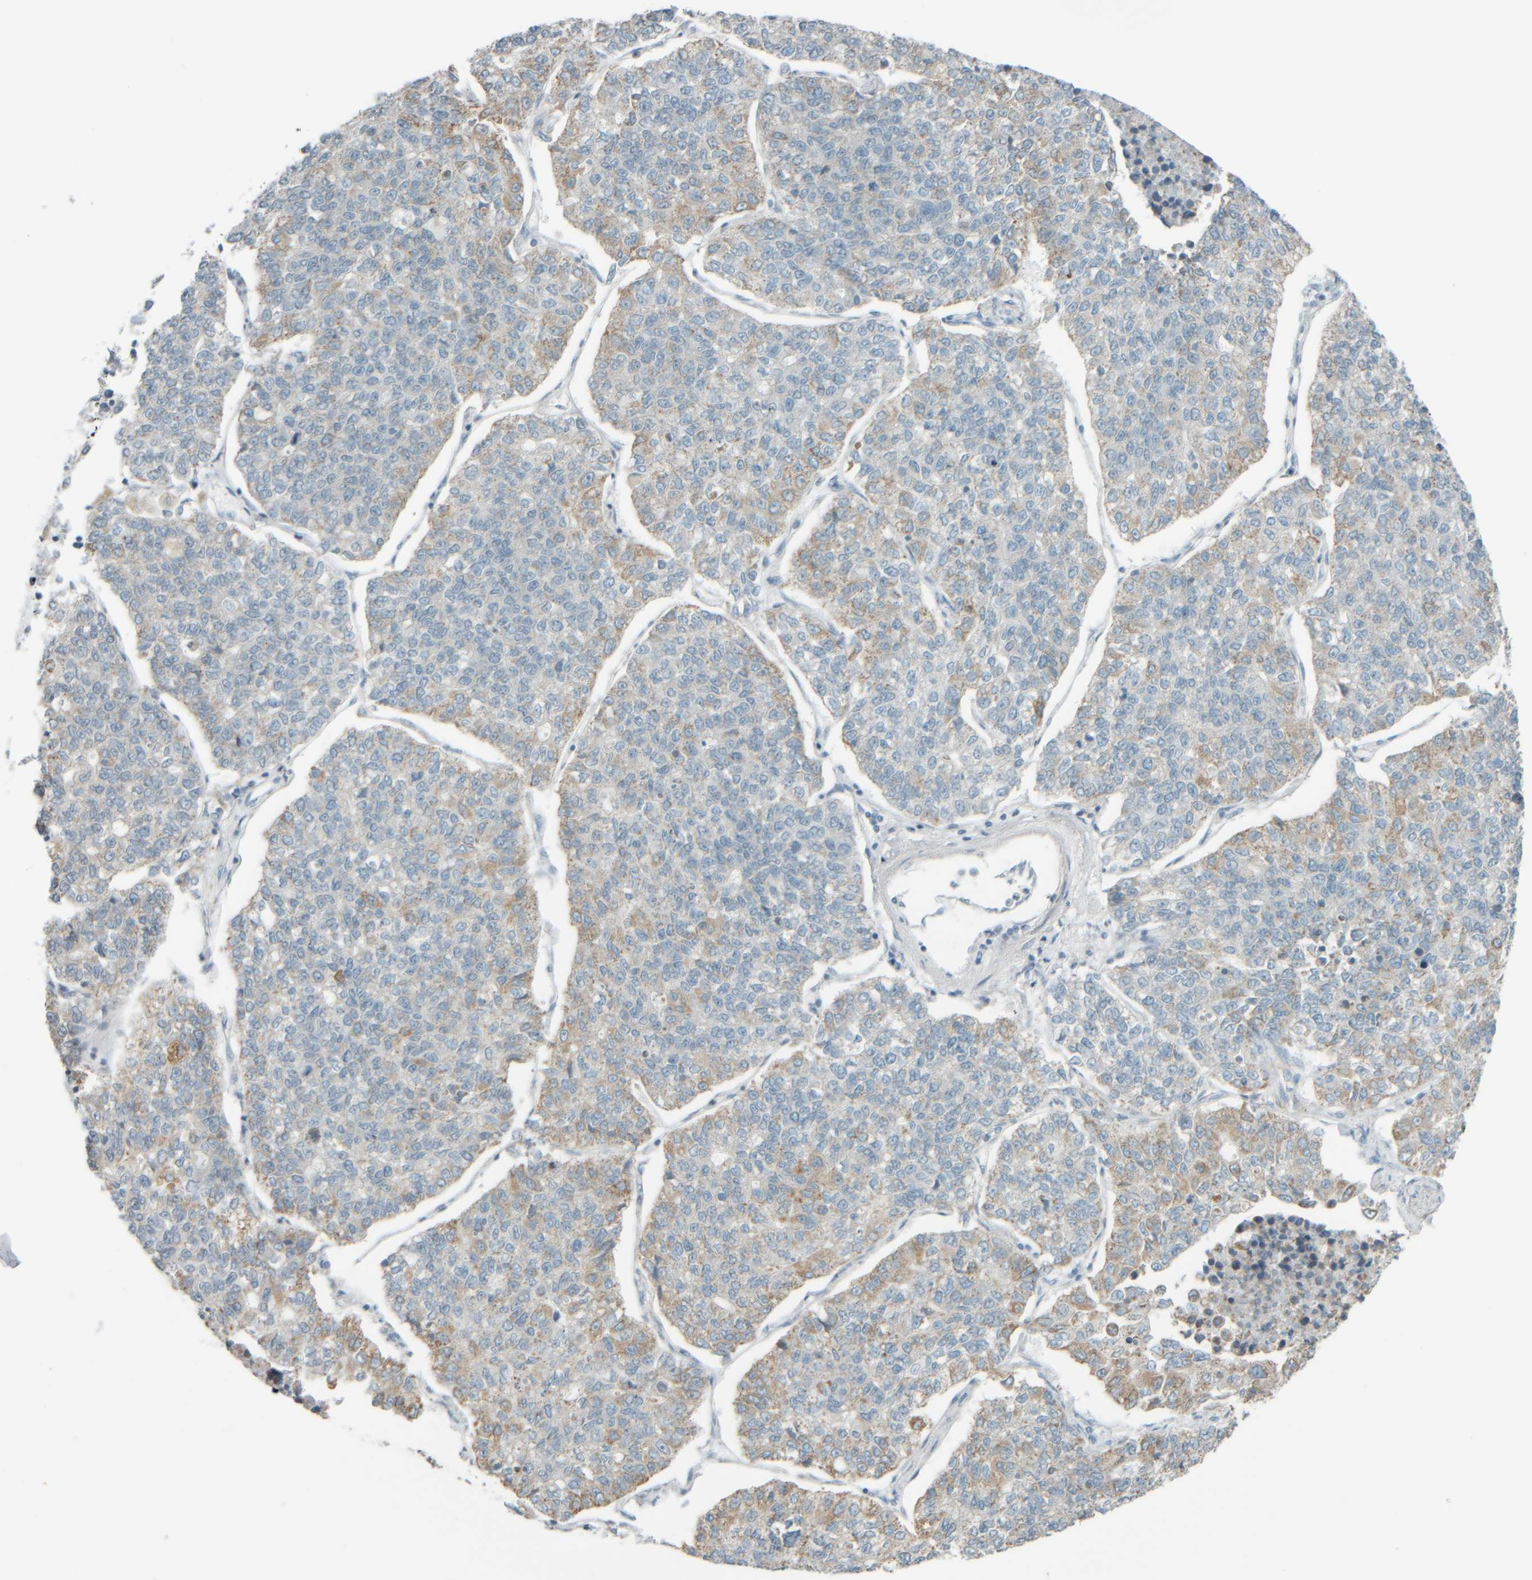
{"staining": {"intensity": "weak", "quantity": "25%-75%", "location": "cytoplasmic/membranous"}, "tissue": "lung cancer", "cell_type": "Tumor cells", "image_type": "cancer", "snomed": [{"axis": "morphology", "description": "Adenocarcinoma, NOS"}, {"axis": "topography", "description": "Lung"}], "caption": "Protein staining shows weak cytoplasmic/membranous positivity in approximately 25%-75% of tumor cells in lung cancer.", "gene": "PTGES3L-AARSD1", "patient": {"sex": "male", "age": 49}}